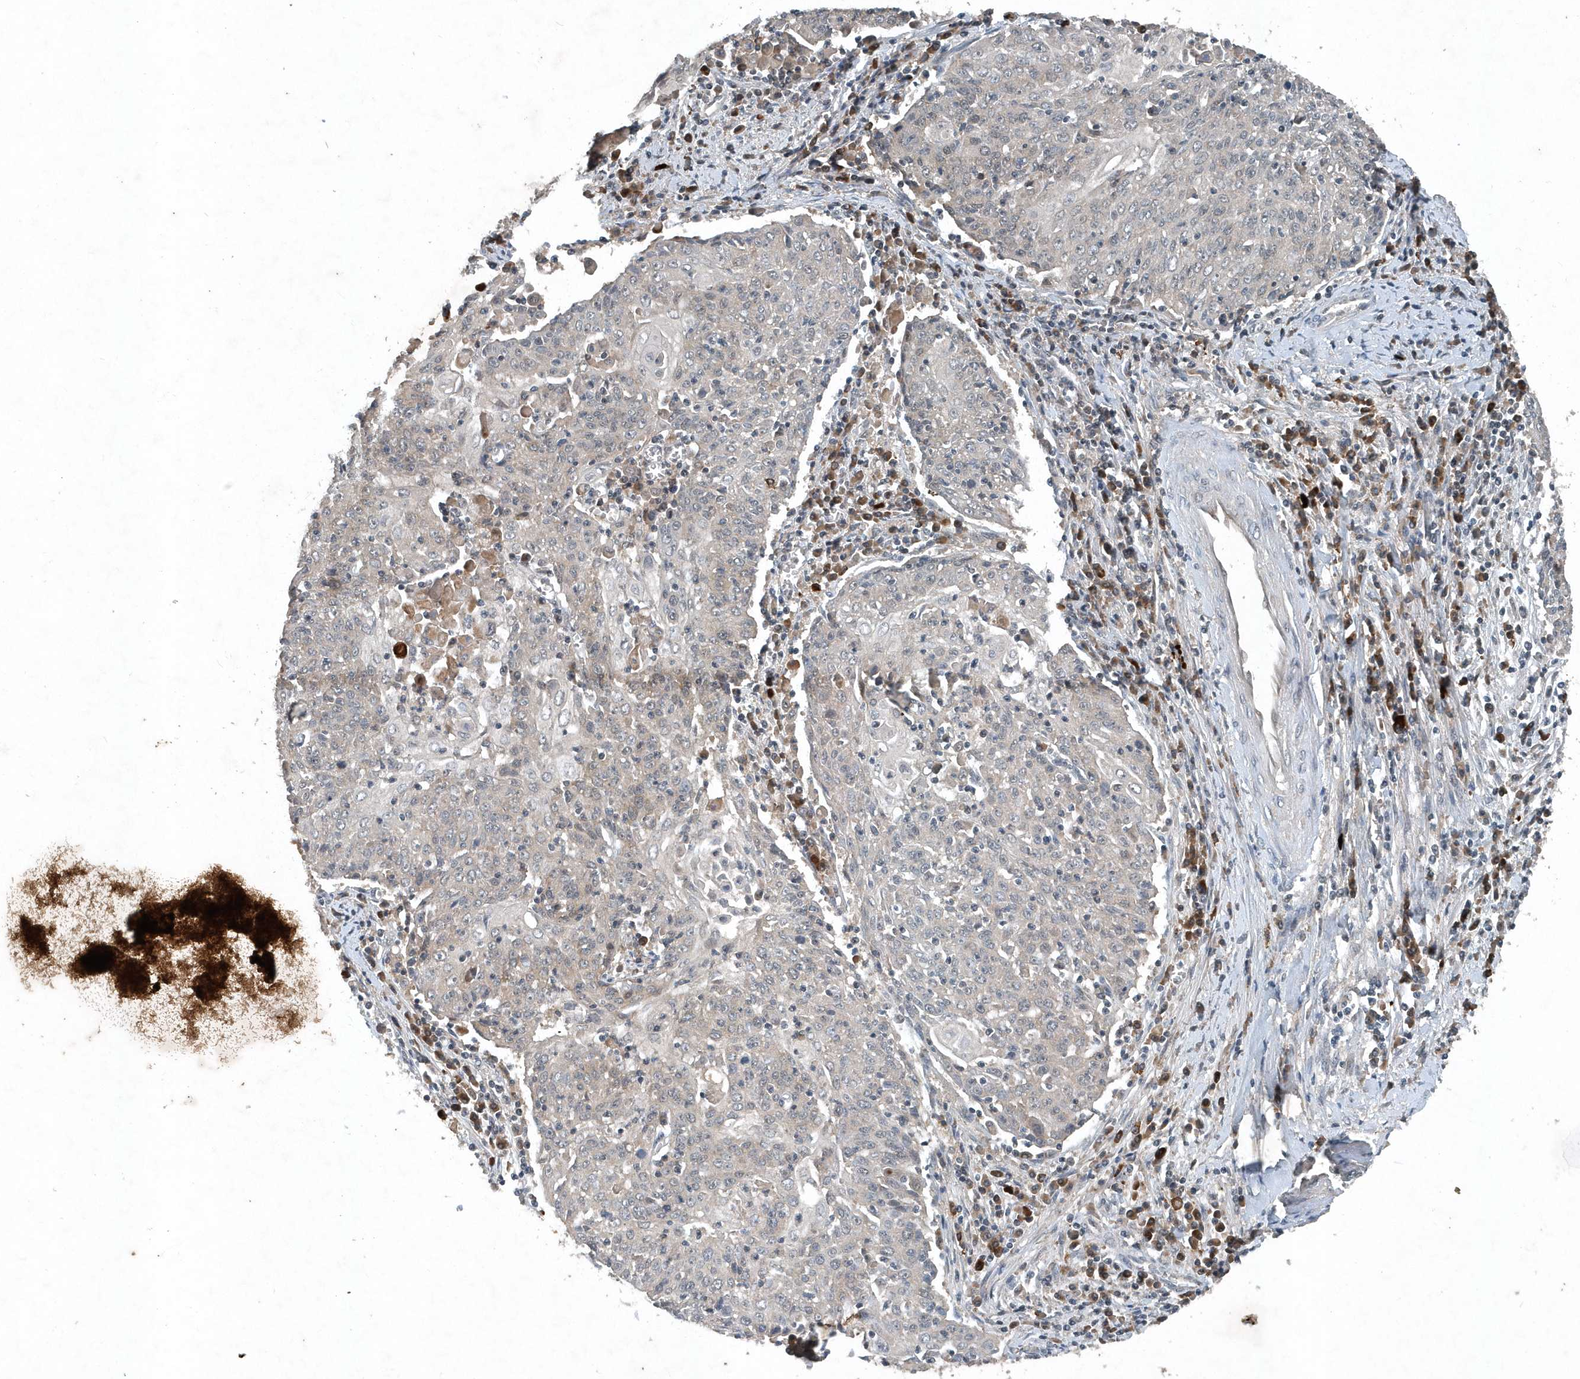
{"staining": {"intensity": "negative", "quantity": "none", "location": "none"}, "tissue": "cervical cancer", "cell_type": "Tumor cells", "image_type": "cancer", "snomed": [{"axis": "morphology", "description": "Squamous cell carcinoma, NOS"}, {"axis": "topography", "description": "Cervix"}], "caption": "Immunohistochemical staining of human cervical cancer shows no significant expression in tumor cells. (DAB IHC, high magnification).", "gene": "SCFD2", "patient": {"sex": "female", "age": 48}}